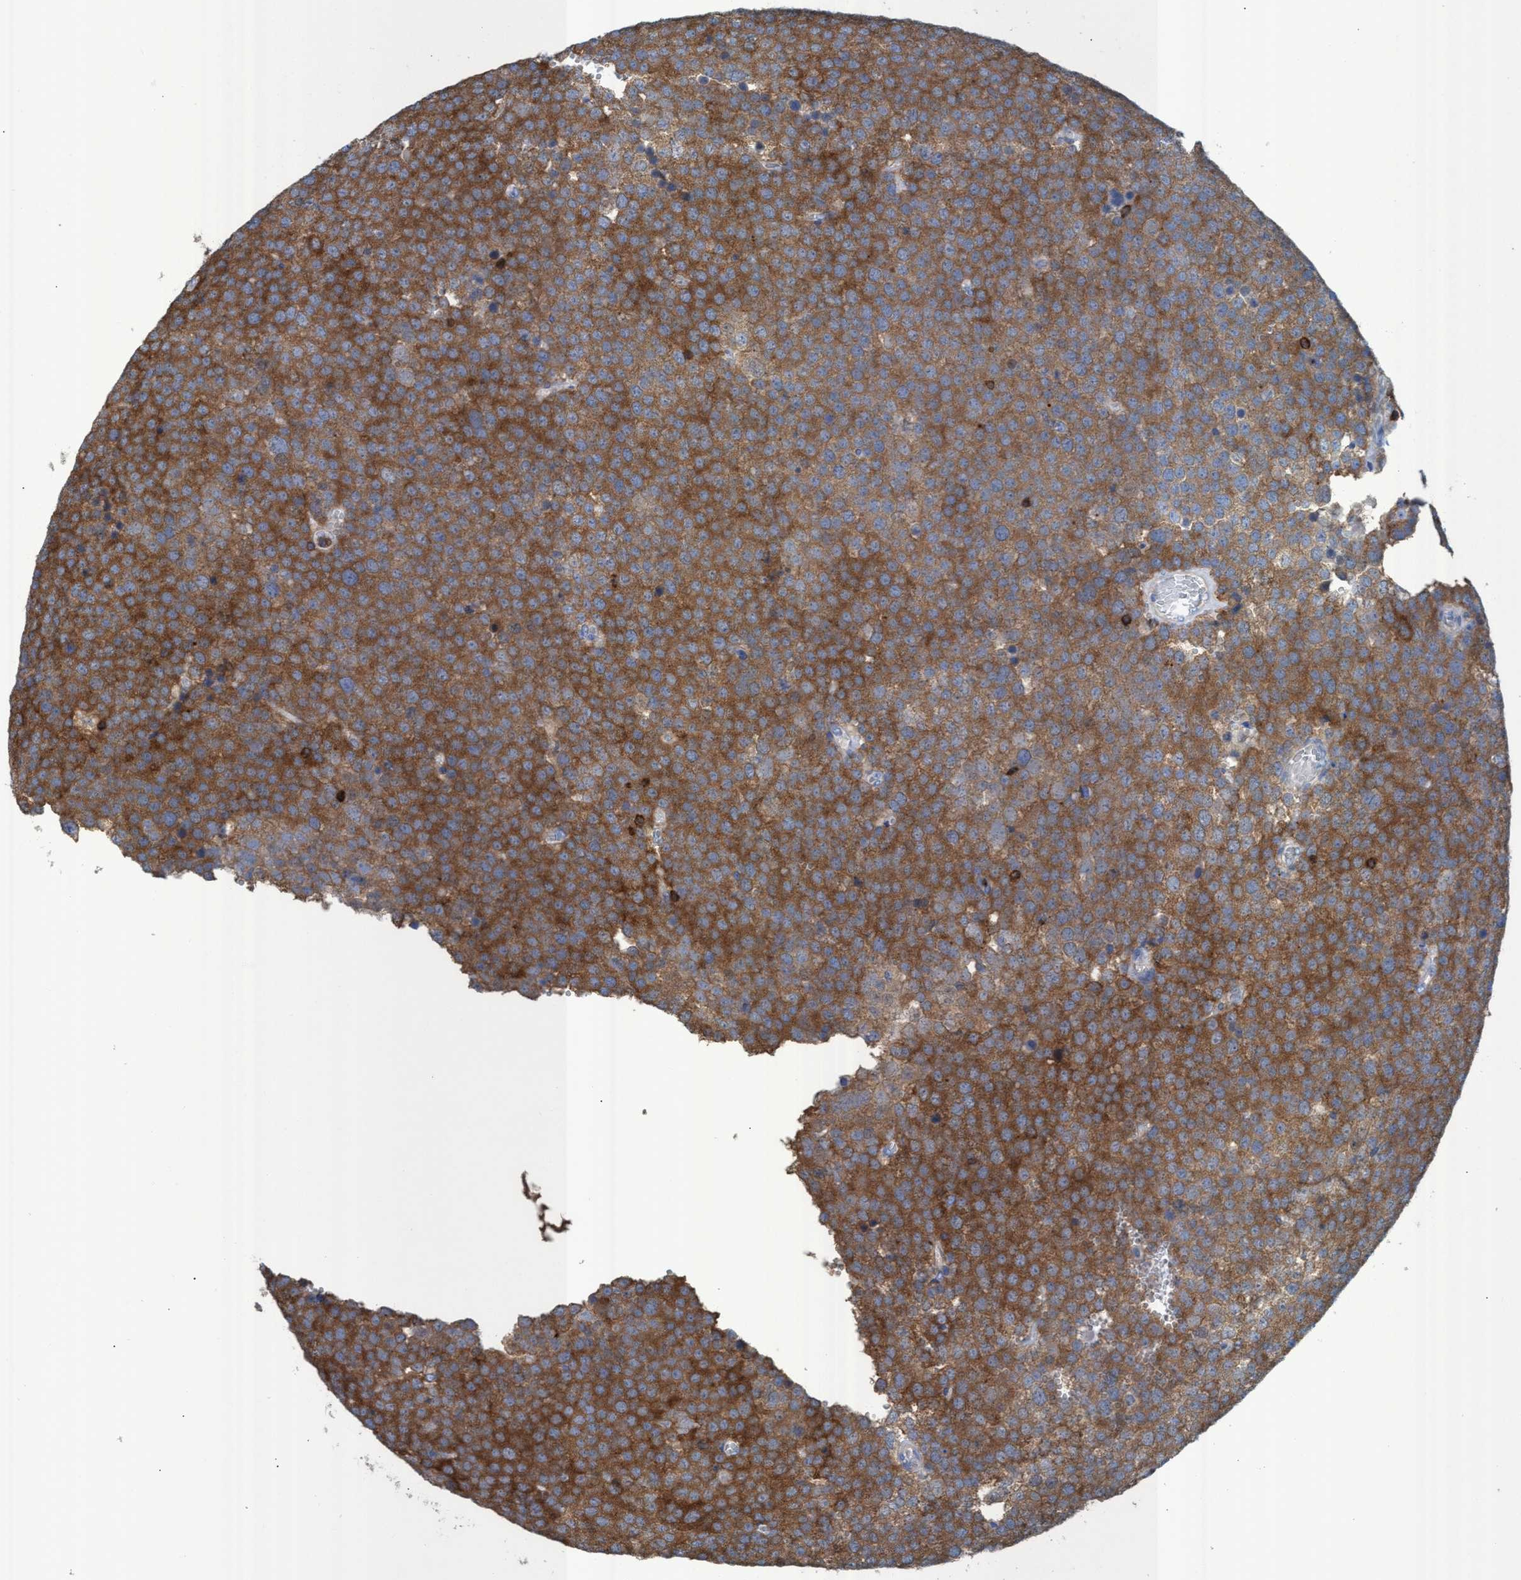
{"staining": {"intensity": "moderate", "quantity": ">75%", "location": "cytoplasmic/membranous"}, "tissue": "testis cancer", "cell_type": "Tumor cells", "image_type": "cancer", "snomed": [{"axis": "morphology", "description": "Normal tissue, NOS"}, {"axis": "morphology", "description": "Seminoma, NOS"}, {"axis": "topography", "description": "Testis"}], "caption": "Protein expression analysis of testis cancer demonstrates moderate cytoplasmic/membranous positivity in about >75% of tumor cells. (DAB IHC with brightfield microscopy, high magnification).", "gene": "EZR", "patient": {"sex": "male", "age": 71}}